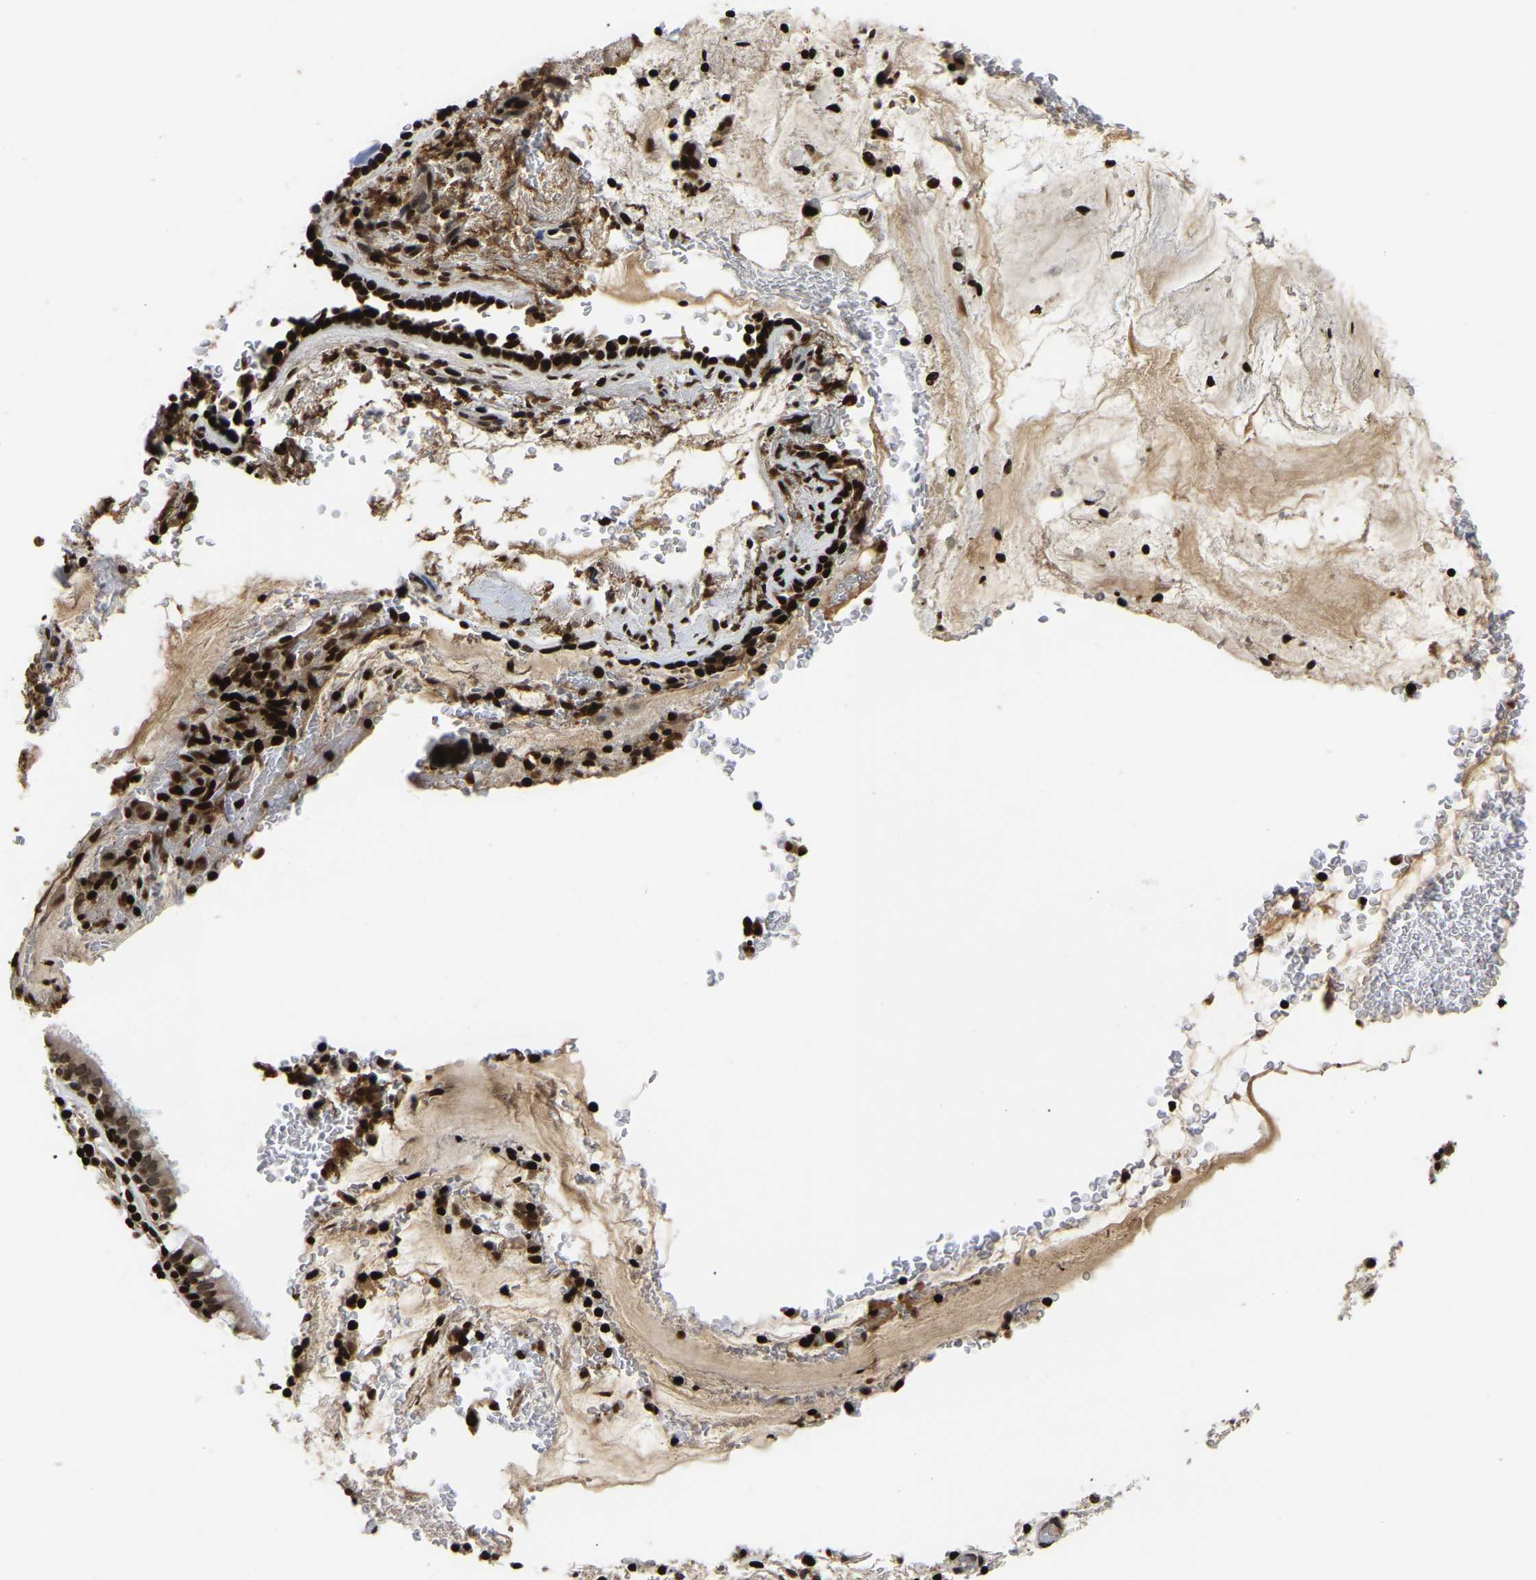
{"staining": {"intensity": "strong", "quantity": ">75%", "location": "nuclear"}, "tissue": "bronchus", "cell_type": "Respiratory epithelial cells", "image_type": "normal", "snomed": [{"axis": "morphology", "description": "Normal tissue, NOS"}, {"axis": "morphology", "description": "Inflammation, NOS"}, {"axis": "topography", "description": "Cartilage tissue"}, {"axis": "topography", "description": "Bronchus"}], "caption": "Protein expression analysis of normal bronchus exhibits strong nuclear positivity in about >75% of respiratory epithelial cells.", "gene": "LRRC61", "patient": {"sex": "male", "age": 77}}